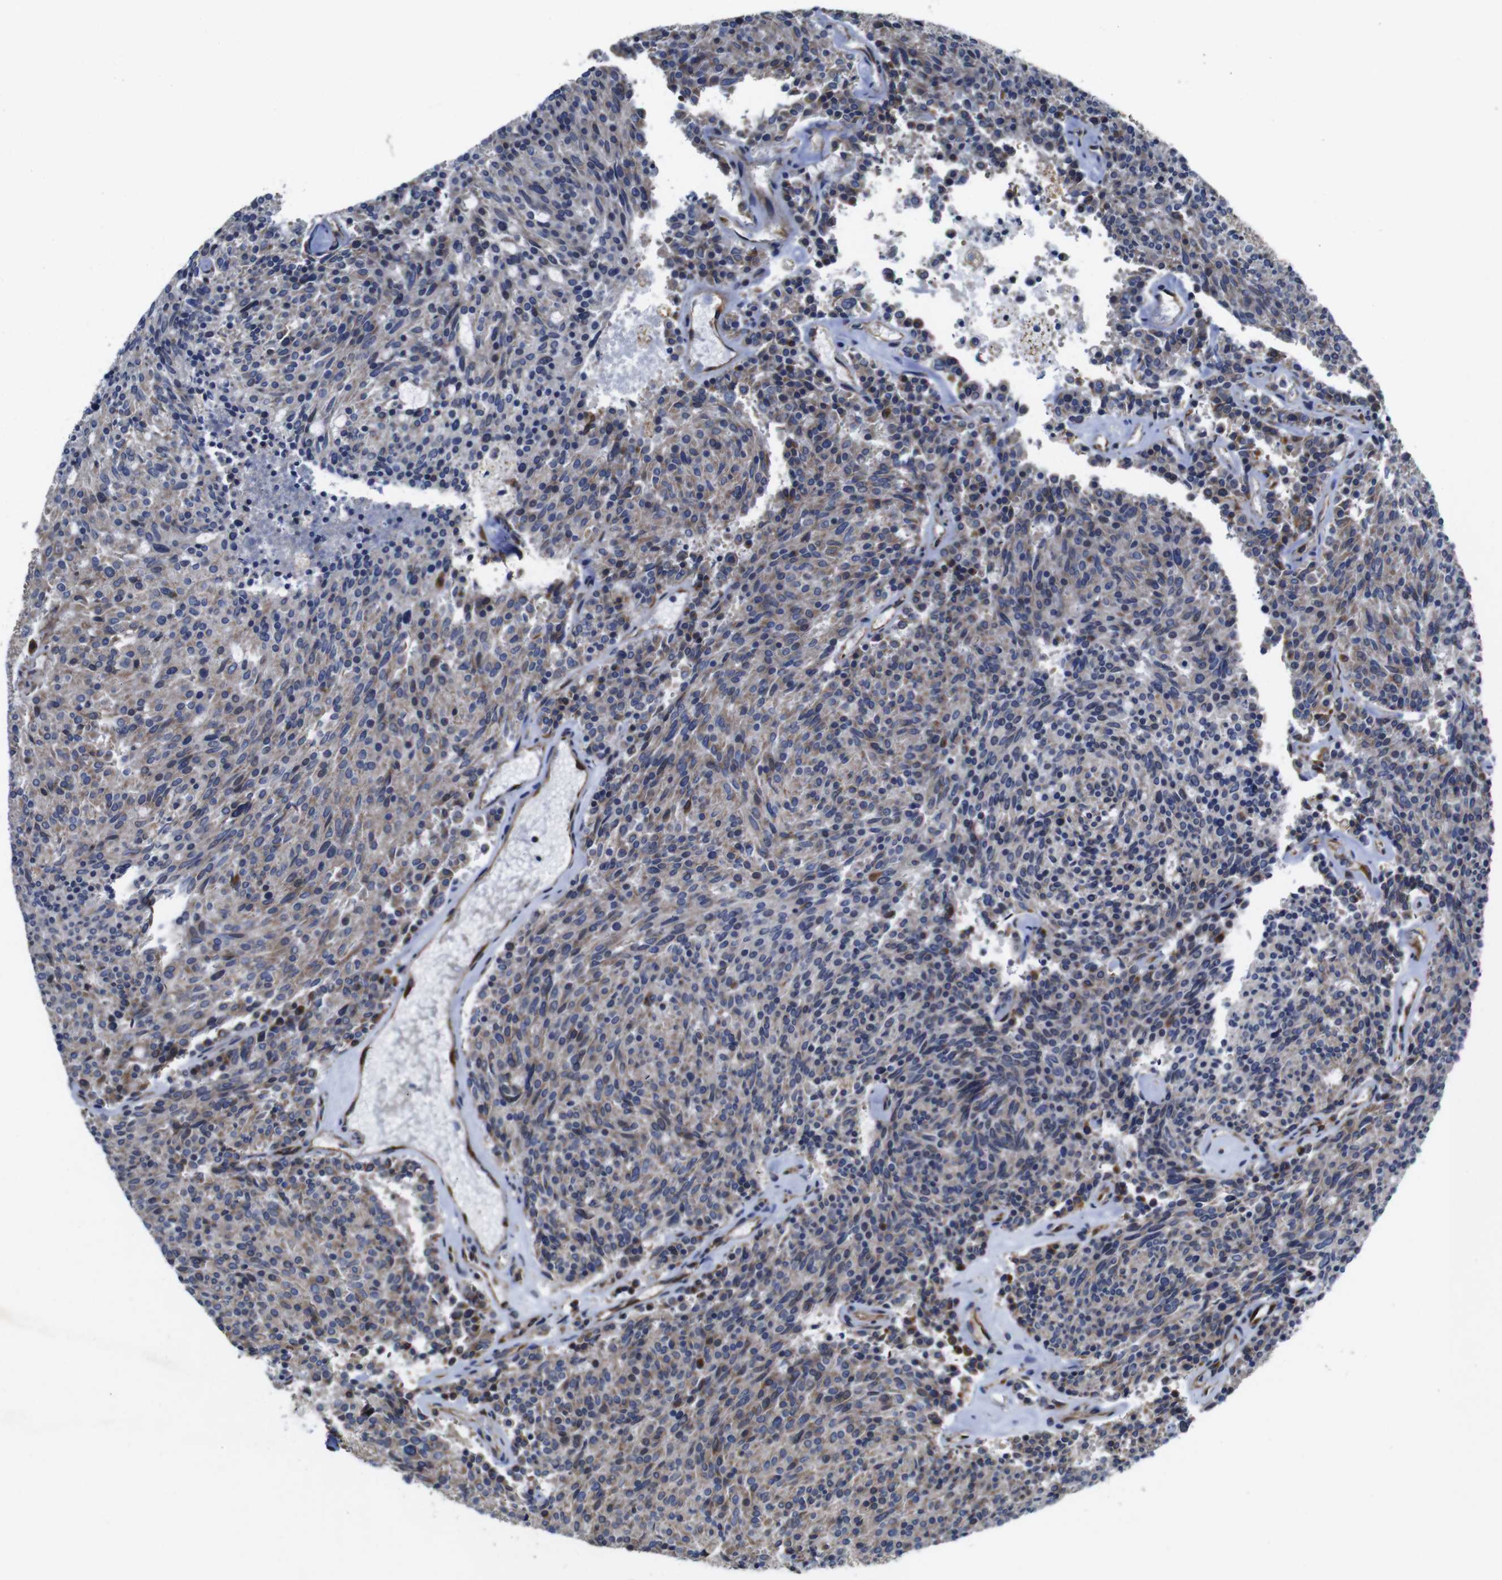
{"staining": {"intensity": "weak", "quantity": "25%-75%", "location": "cytoplasmic/membranous"}, "tissue": "carcinoid", "cell_type": "Tumor cells", "image_type": "cancer", "snomed": [{"axis": "morphology", "description": "Carcinoid, malignant, NOS"}, {"axis": "topography", "description": "Pancreas"}], "caption": "DAB (3,3'-diaminobenzidine) immunohistochemical staining of human malignant carcinoid reveals weak cytoplasmic/membranous protein expression in about 25%-75% of tumor cells. Immunohistochemistry stains the protein of interest in brown and the nuclei are stained blue.", "gene": "POMK", "patient": {"sex": "female", "age": 54}}